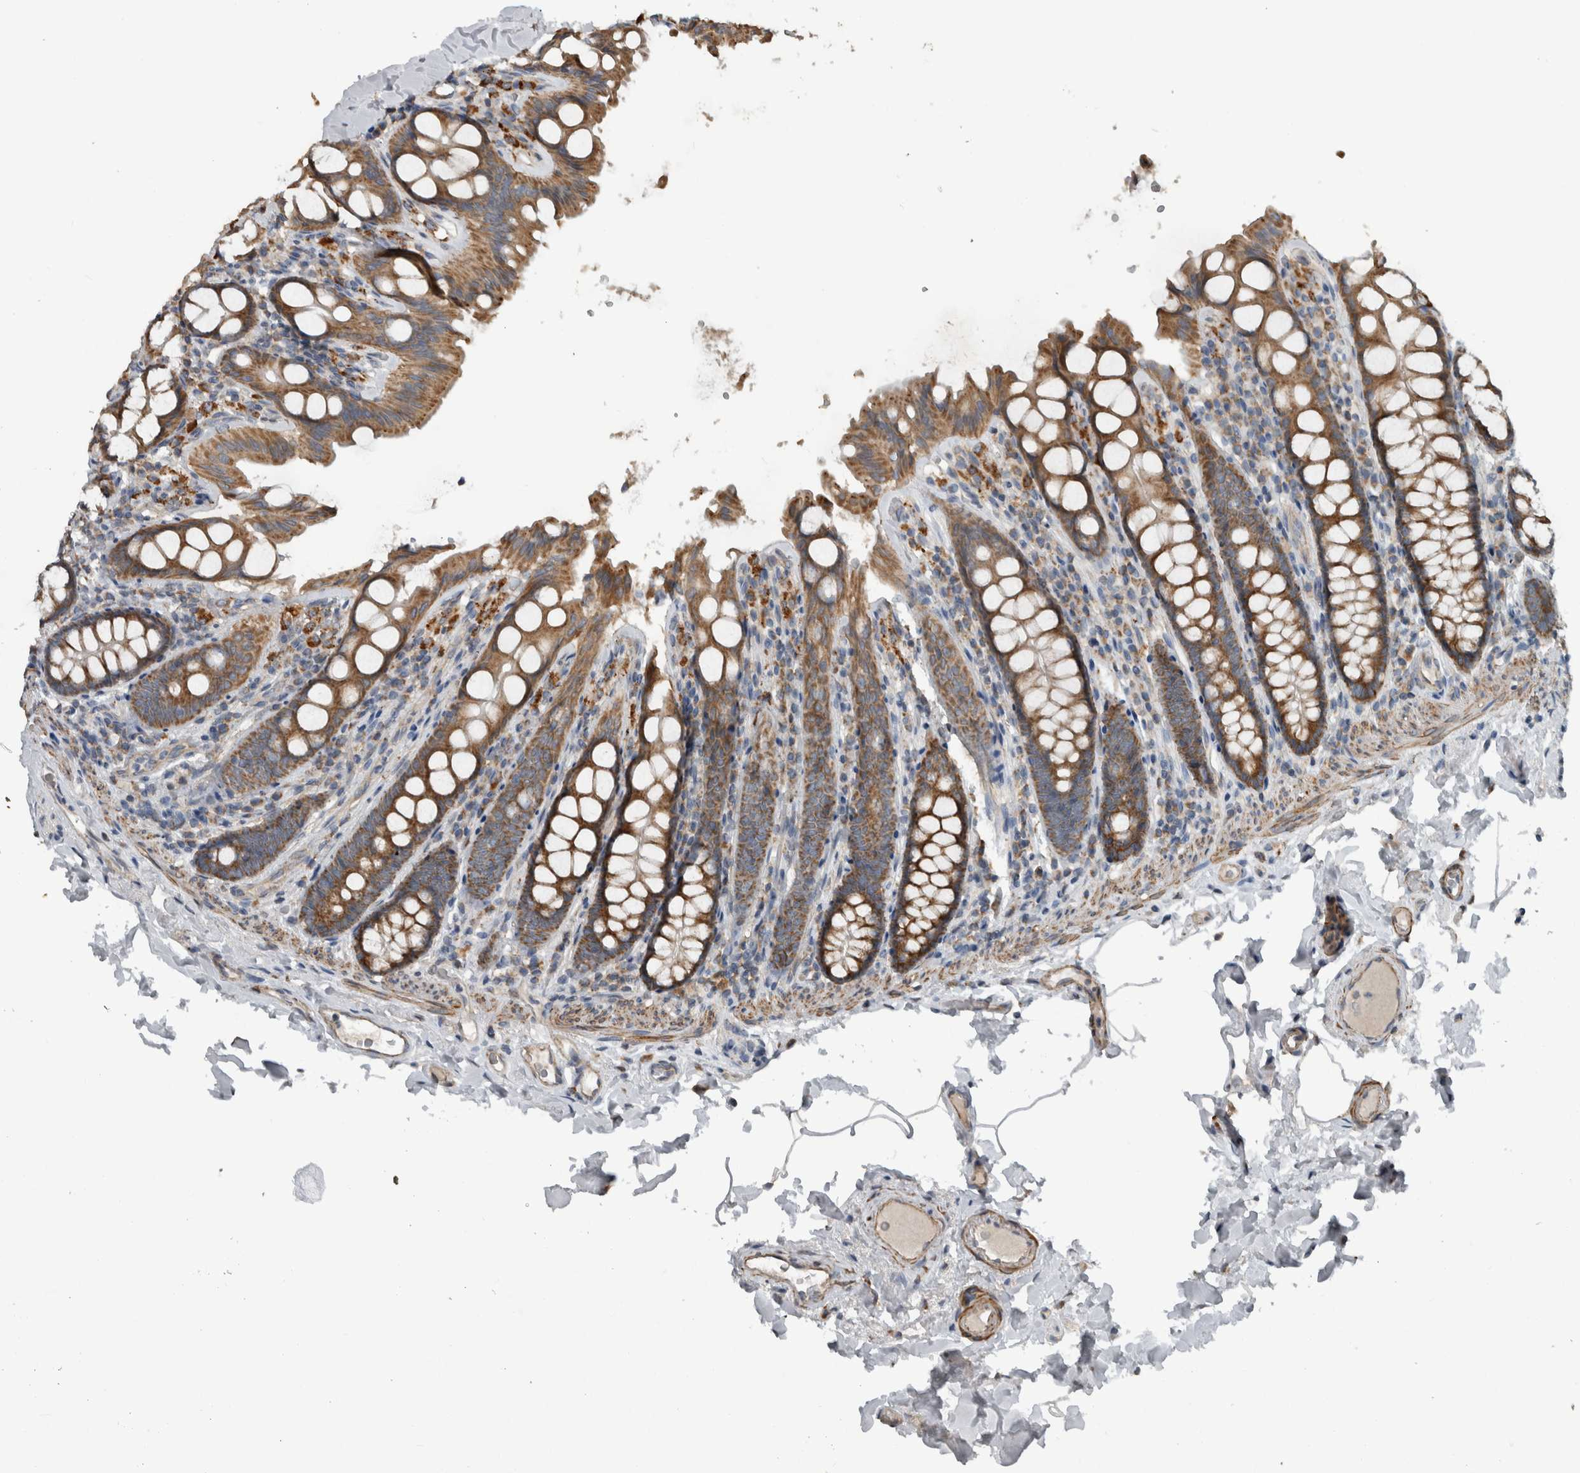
{"staining": {"intensity": "negative", "quantity": "none", "location": "none"}, "tissue": "colon", "cell_type": "Endothelial cells", "image_type": "normal", "snomed": [{"axis": "morphology", "description": "Normal tissue, NOS"}, {"axis": "topography", "description": "Colon"}, {"axis": "topography", "description": "Peripheral nerve tissue"}], "caption": "High power microscopy photomicrograph of an immunohistochemistry (IHC) histopathology image of benign colon, revealing no significant staining in endothelial cells.", "gene": "ARMC1", "patient": {"sex": "female", "age": 61}}